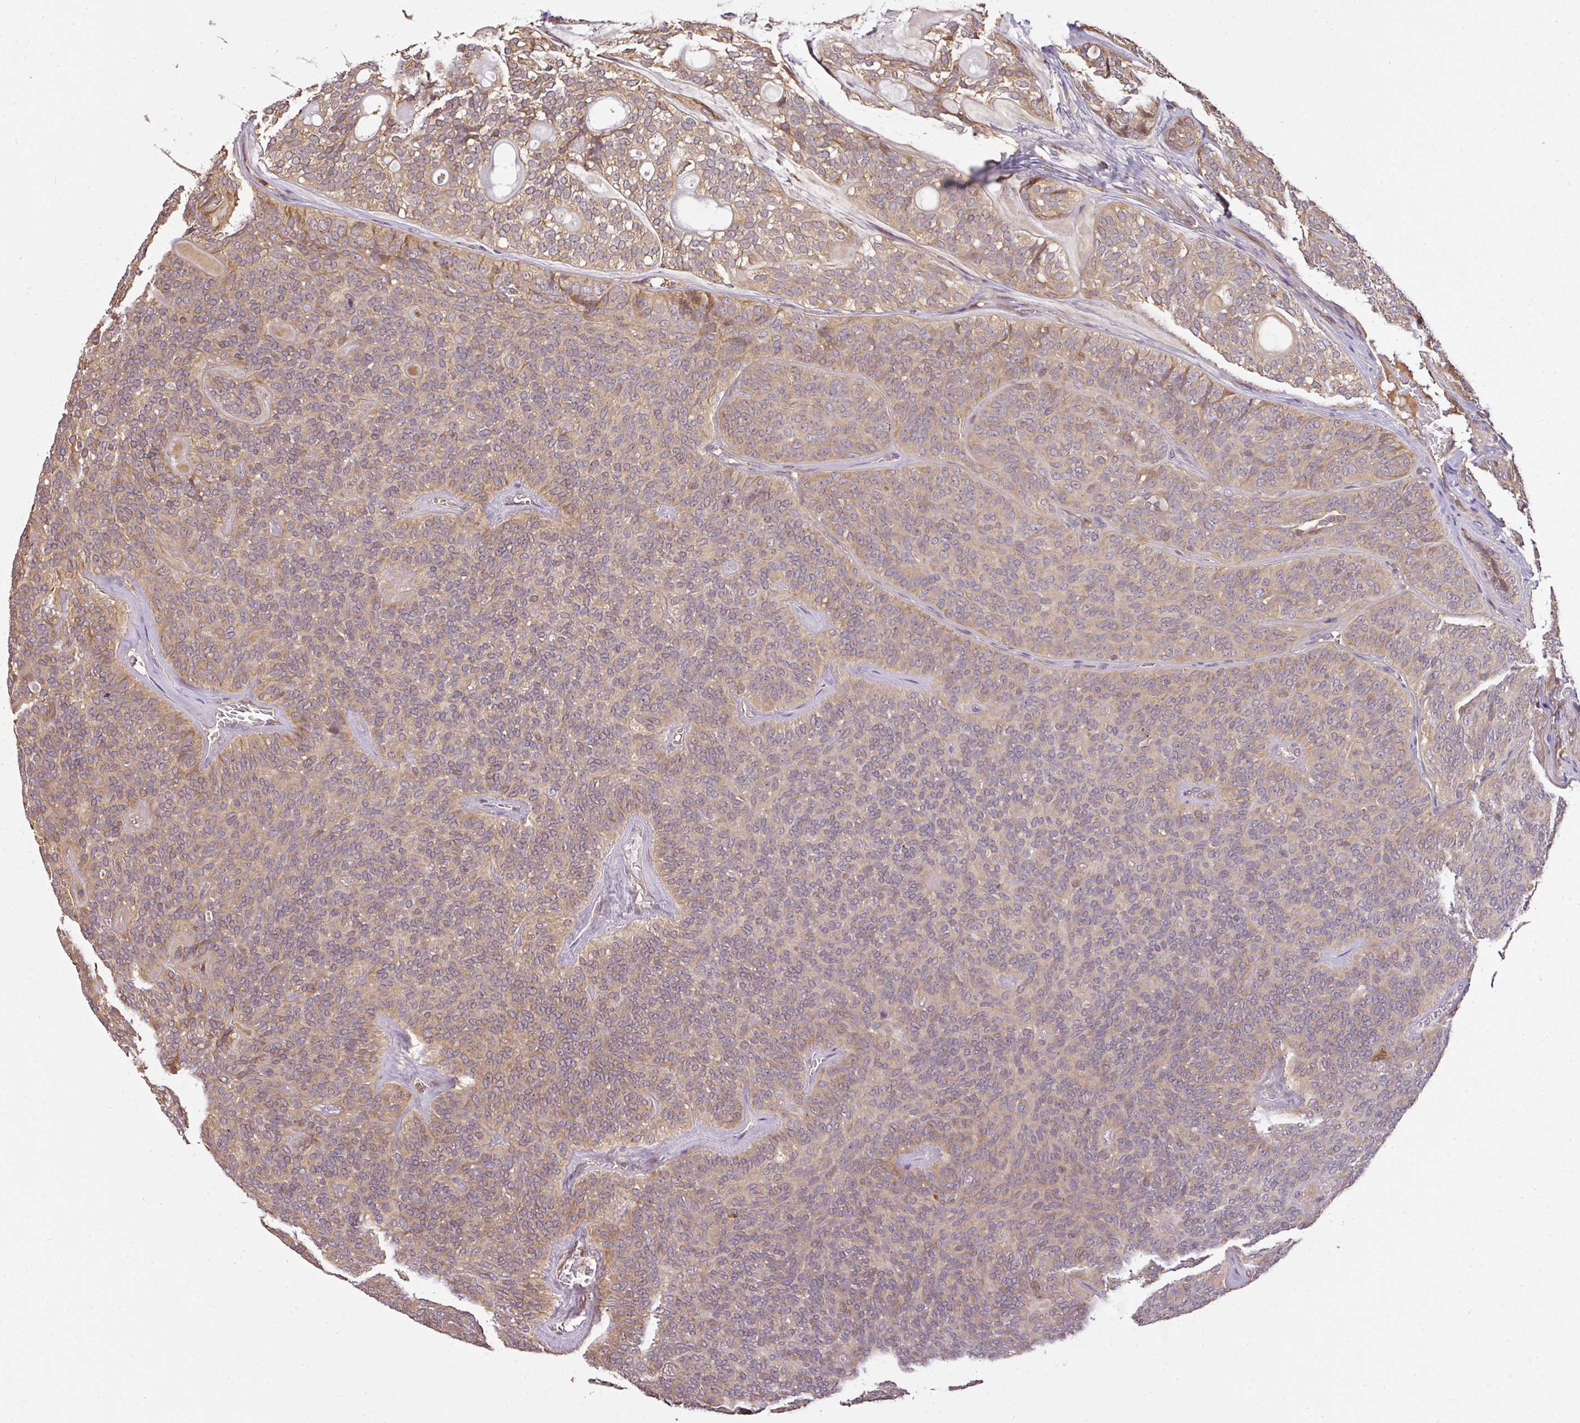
{"staining": {"intensity": "weak", "quantity": "25%-75%", "location": "cytoplasmic/membranous"}, "tissue": "head and neck cancer", "cell_type": "Tumor cells", "image_type": "cancer", "snomed": [{"axis": "morphology", "description": "Adenocarcinoma, NOS"}, {"axis": "topography", "description": "Head-Neck"}], "caption": "Head and neck adenocarcinoma tissue demonstrates weak cytoplasmic/membranous expression in approximately 25%-75% of tumor cells, visualized by immunohistochemistry.", "gene": "TCL1B", "patient": {"sex": "male", "age": 66}}